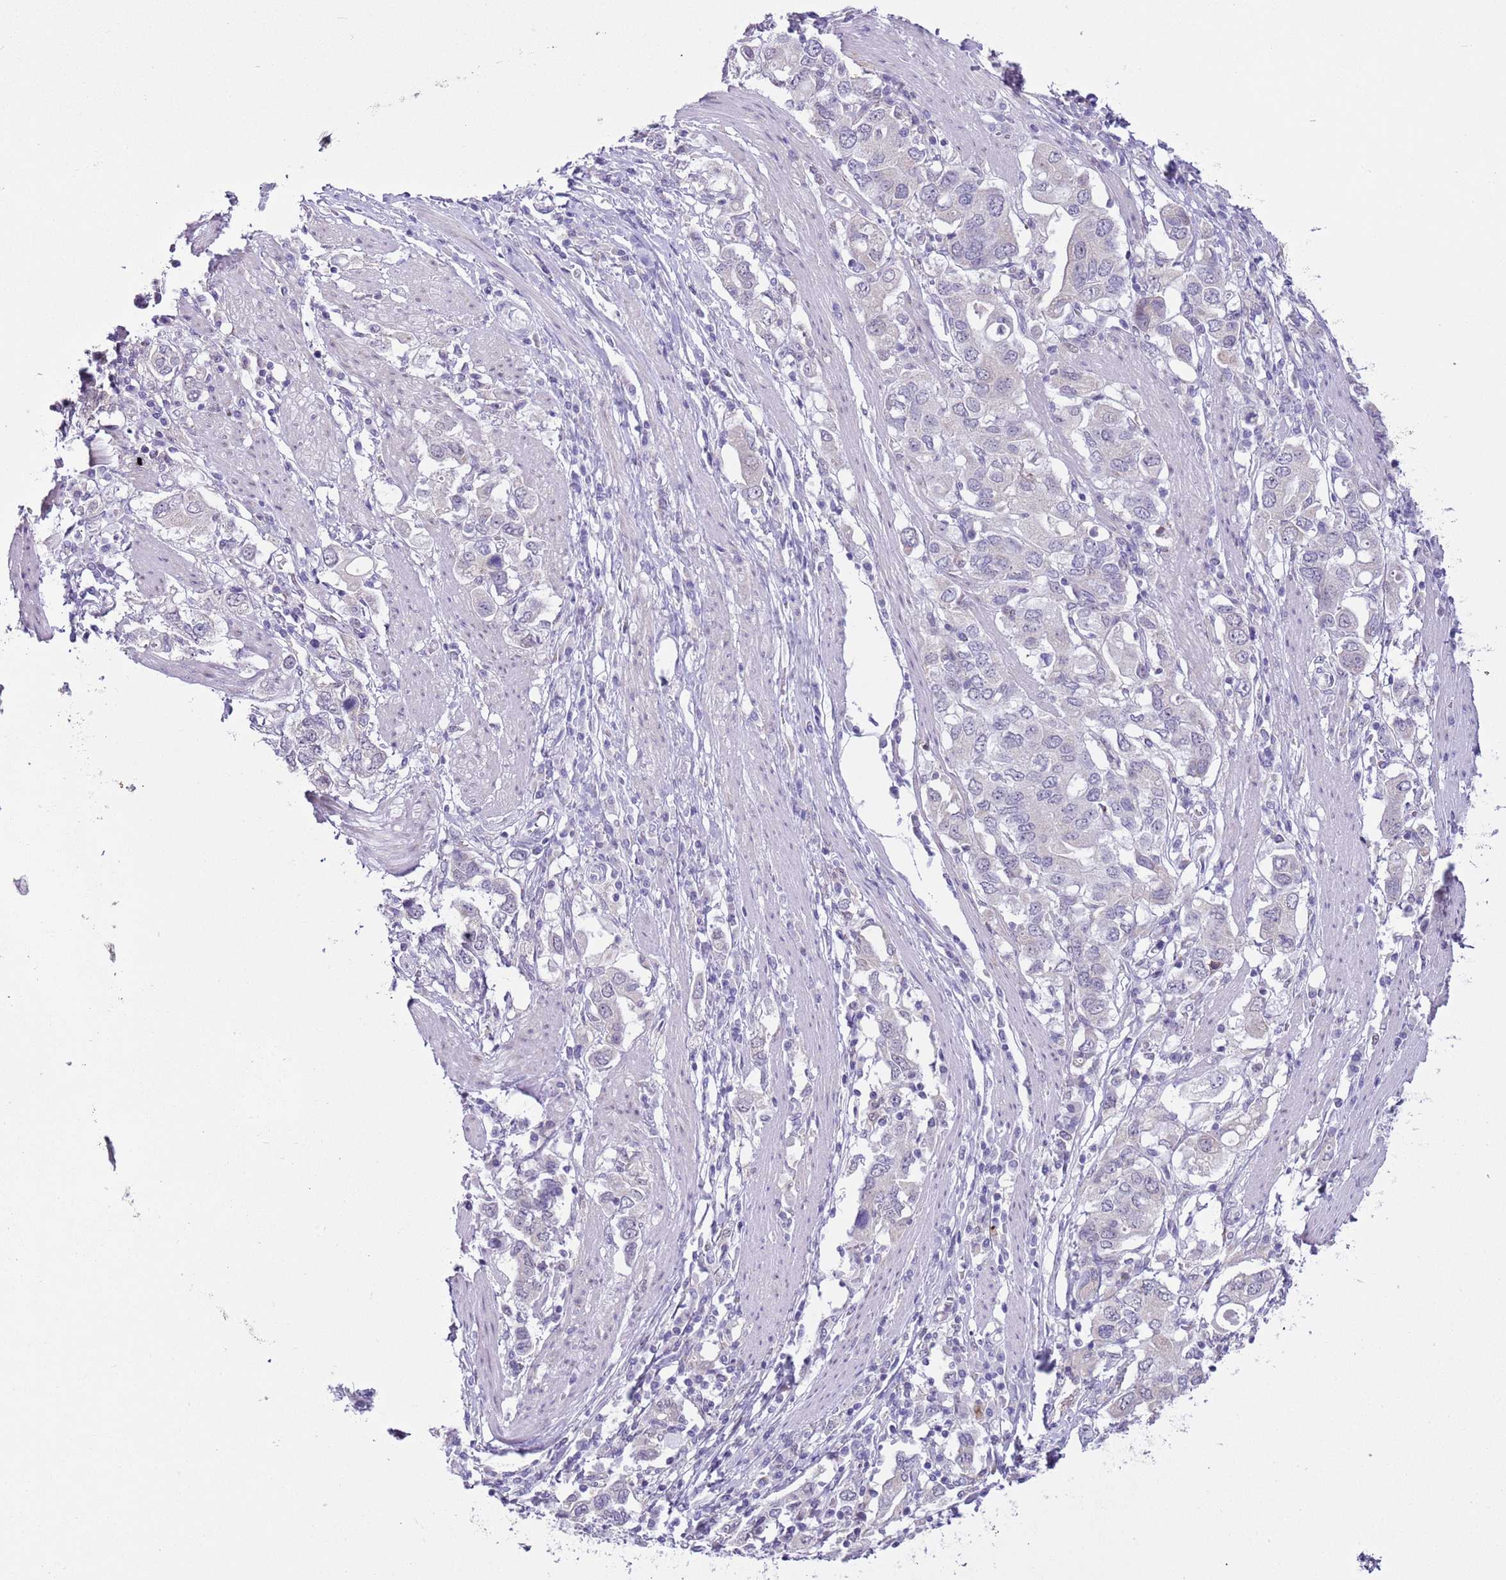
{"staining": {"intensity": "negative", "quantity": "none", "location": "none"}, "tissue": "stomach cancer", "cell_type": "Tumor cells", "image_type": "cancer", "snomed": [{"axis": "morphology", "description": "Adenocarcinoma, NOS"}, {"axis": "topography", "description": "Stomach, upper"}, {"axis": "topography", "description": "Stomach"}], "caption": "An IHC micrograph of stomach cancer is shown. There is no staining in tumor cells of stomach cancer.", "gene": "ZNF576", "patient": {"sex": "male", "age": 62}}